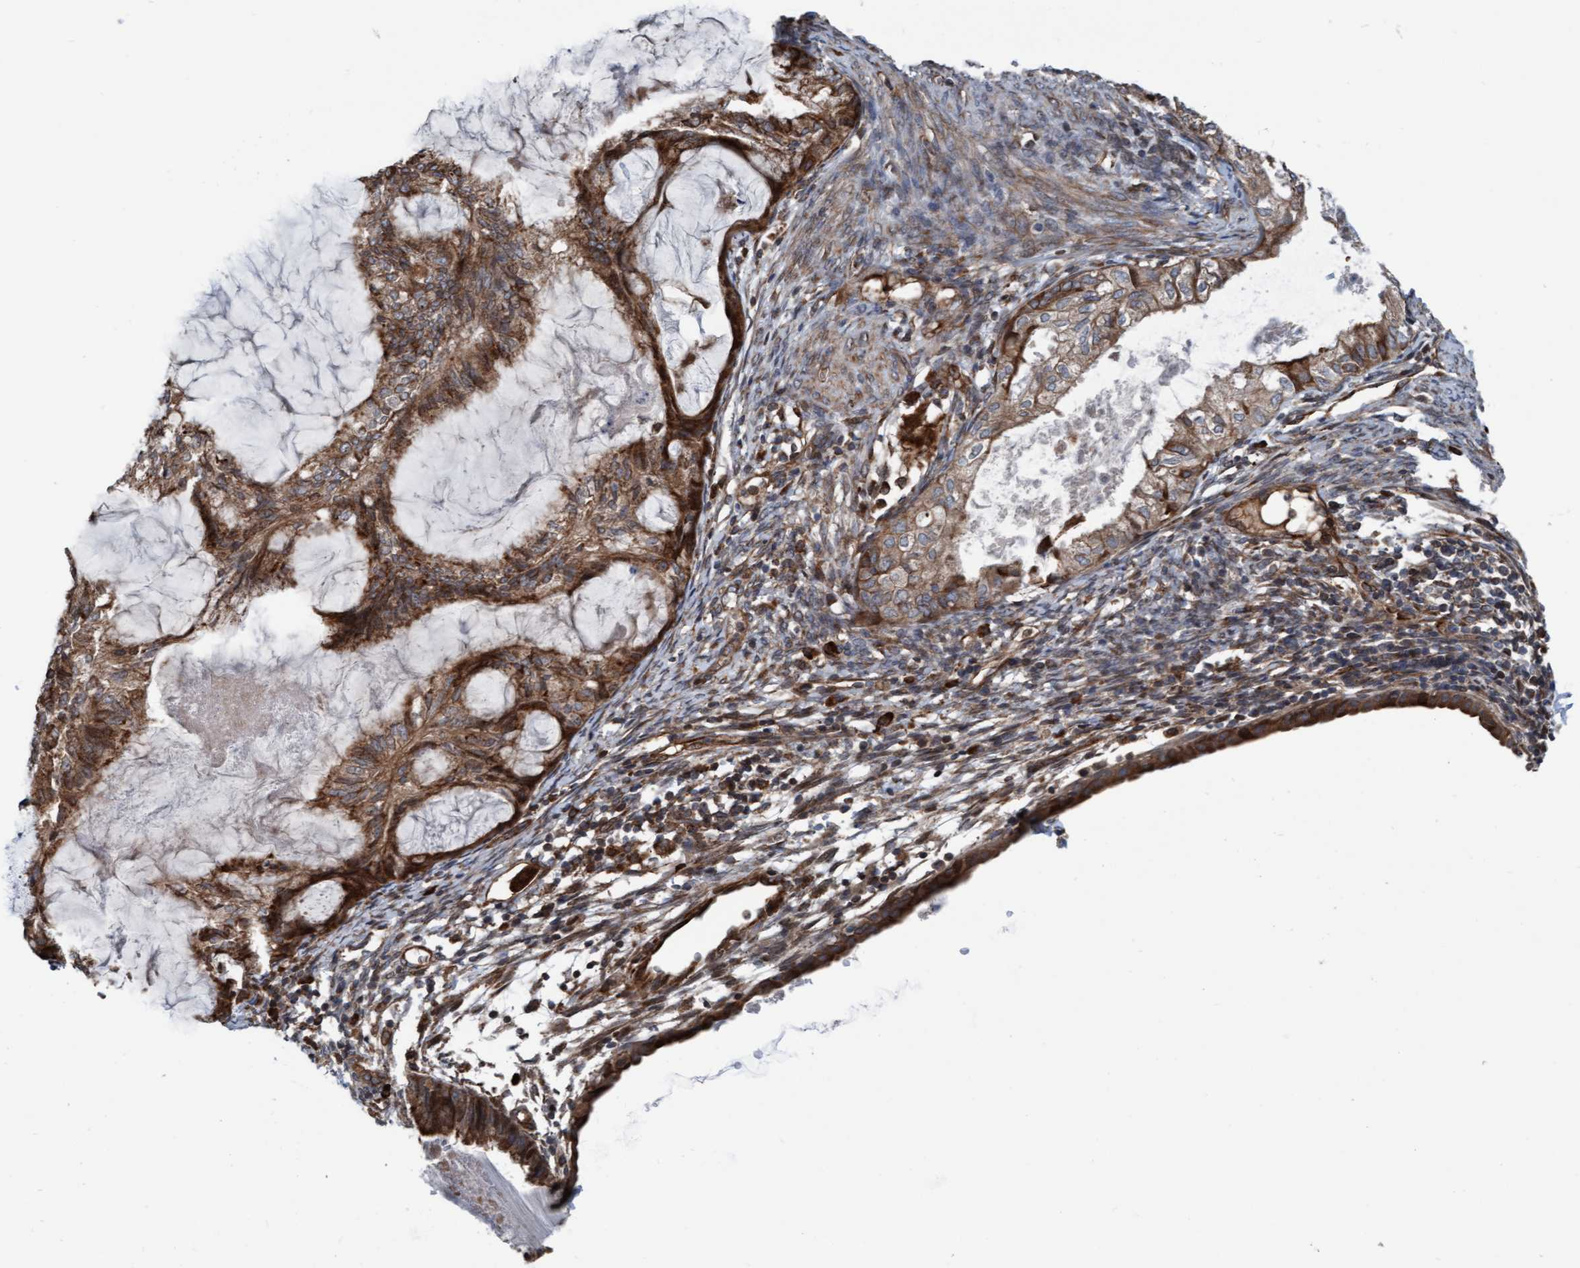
{"staining": {"intensity": "moderate", "quantity": ">75%", "location": "cytoplasmic/membranous"}, "tissue": "cervical cancer", "cell_type": "Tumor cells", "image_type": "cancer", "snomed": [{"axis": "morphology", "description": "Normal tissue, NOS"}, {"axis": "morphology", "description": "Adenocarcinoma, NOS"}, {"axis": "topography", "description": "Cervix"}, {"axis": "topography", "description": "Endometrium"}], "caption": "Protein expression analysis of cervical adenocarcinoma reveals moderate cytoplasmic/membranous positivity in approximately >75% of tumor cells.", "gene": "RAP1GAP2", "patient": {"sex": "female", "age": 86}}